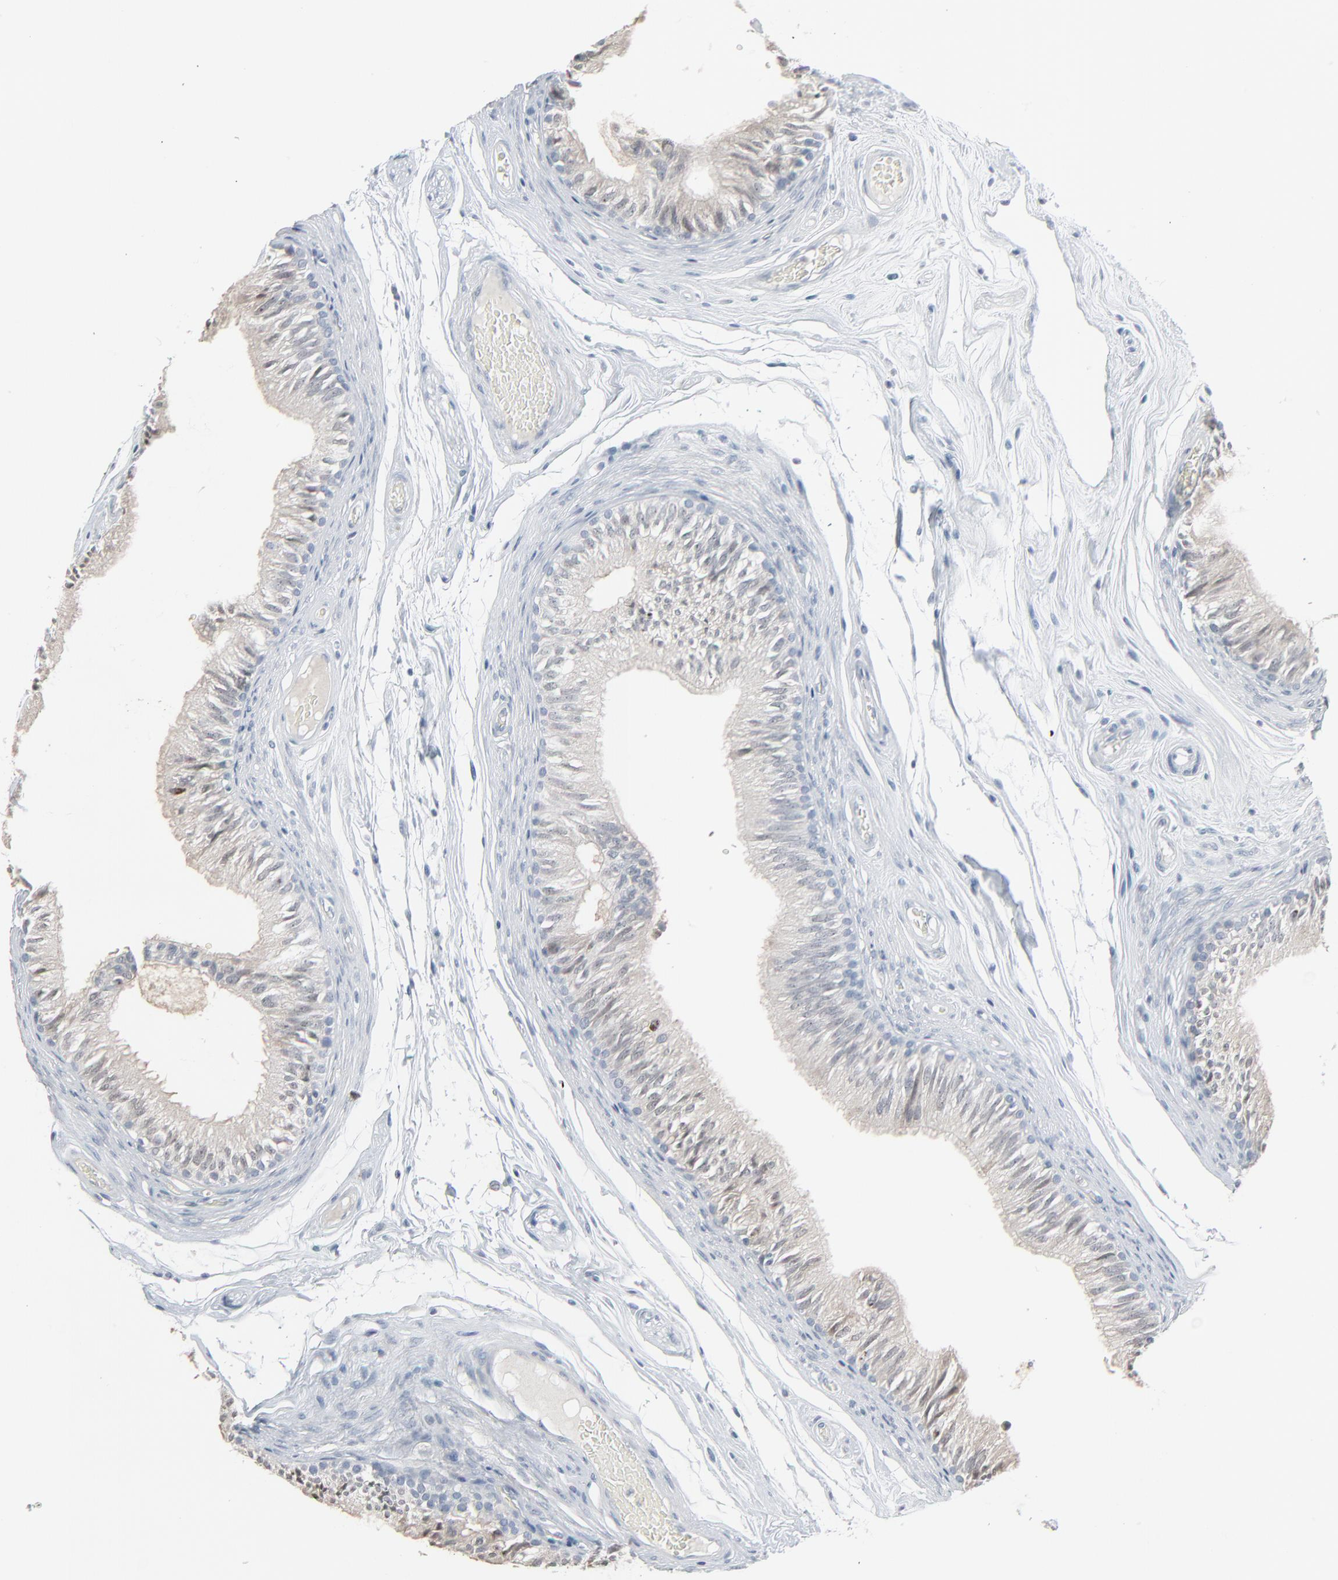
{"staining": {"intensity": "negative", "quantity": "none", "location": "none"}, "tissue": "epididymis", "cell_type": "Glandular cells", "image_type": "normal", "snomed": [{"axis": "morphology", "description": "Normal tissue, NOS"}, {"axis": "topography", "description": "Testis"}, {"axis": "topography", "description": "Epididymis"}], "caption": "Immunohistochemistry image of normal epididymis stained for a protein (brown), which exhibits no positivity in glandular cells. (Brightfield microscopy of DAB immunohistochemistry at high magnification).", "gene": "SAGE1", "patient": {"sex": "male", "age": 36}}